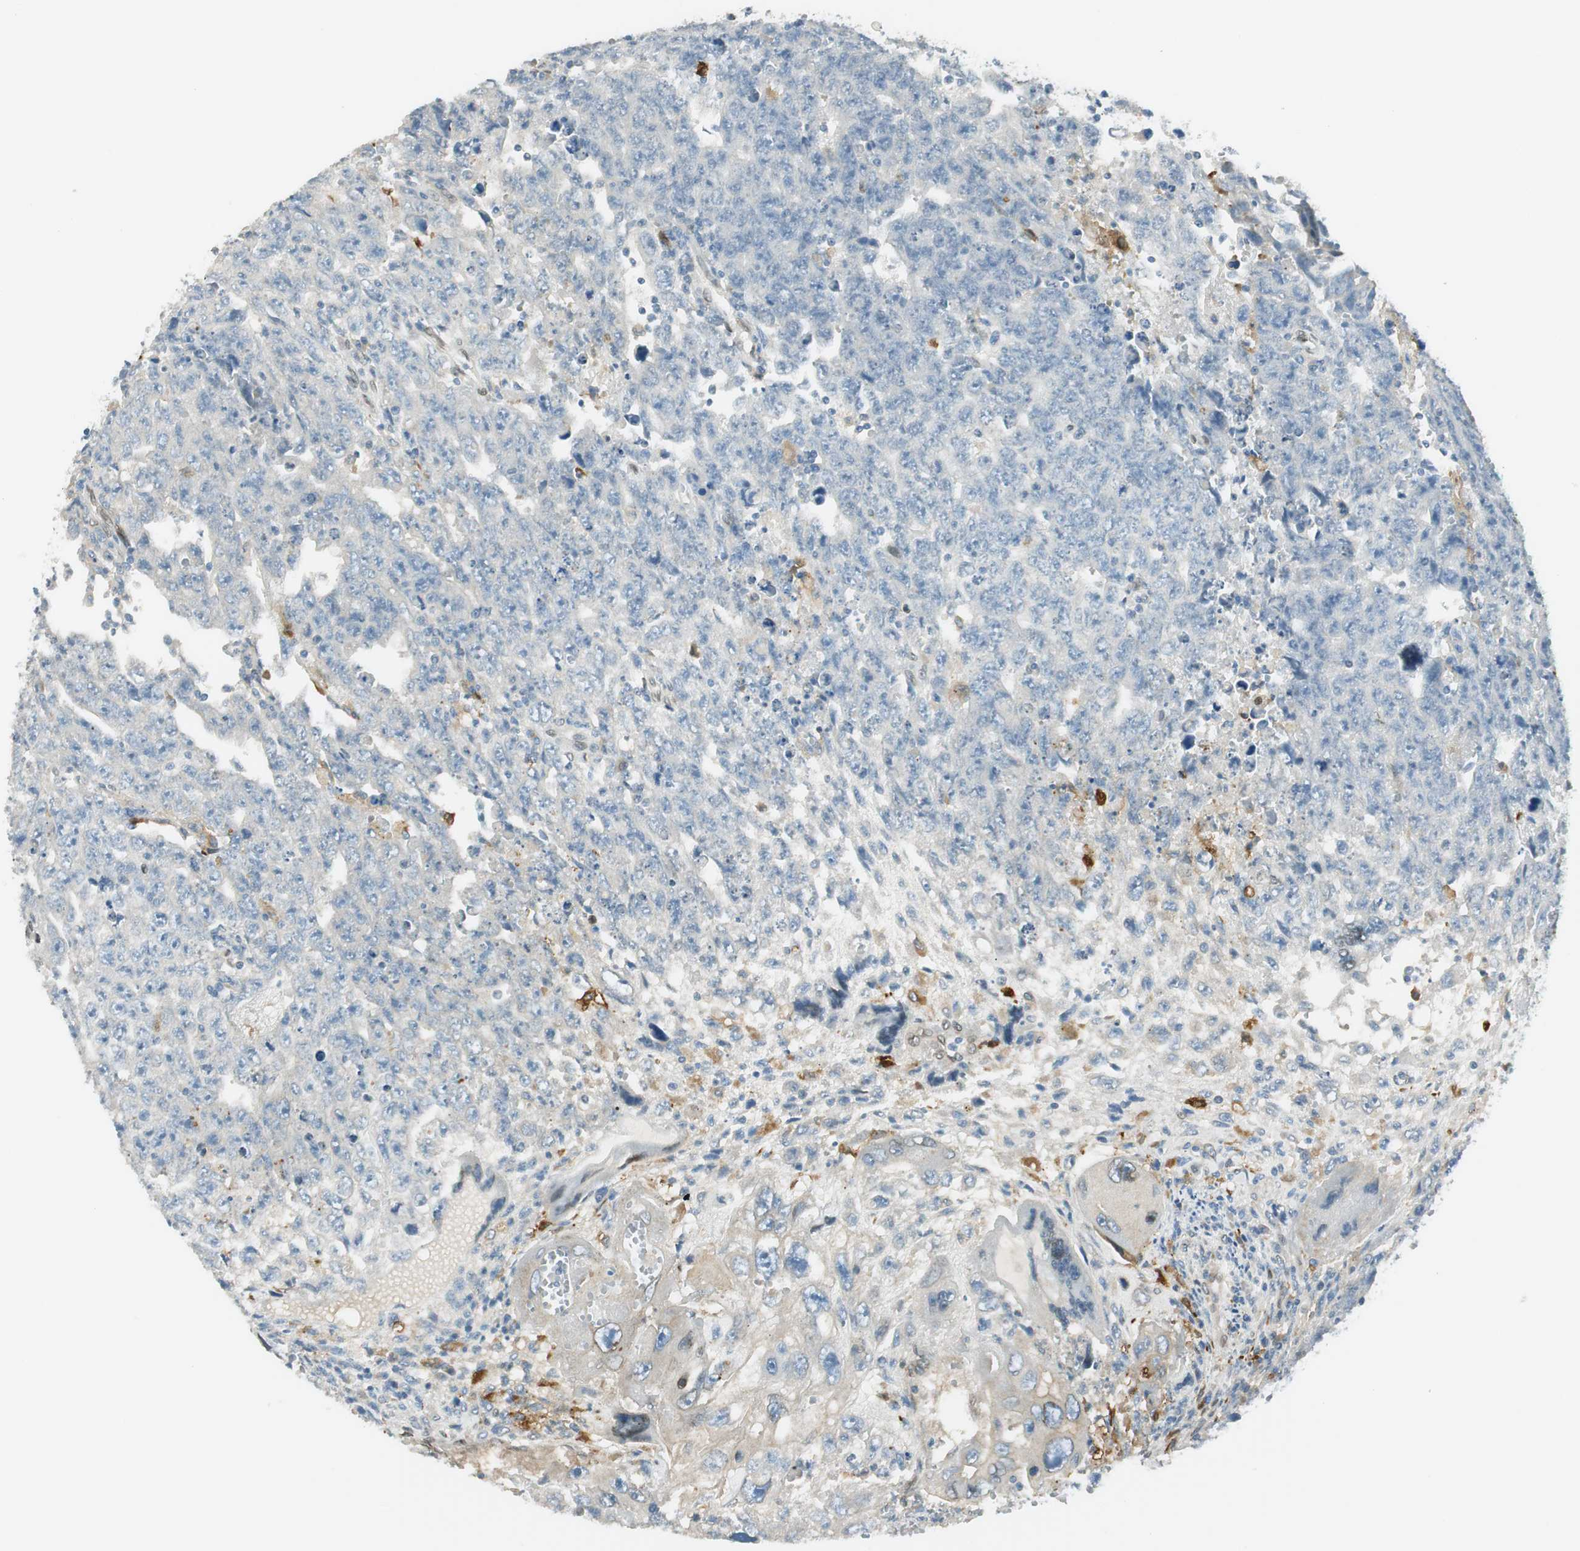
{"staining": {"intensity": "negative", "quantity": "none", "location": "none"}, "tissue": "testis cancer", "cell_type": "Tumor cells", "image_type": "cancer", "snomed": [{"axis": "morphology", "description": "Carcinoma, Embryonal, NOS"}, {"axis": "topography", "description": "Testis"}], "caption": "An image of human embryonal carcinoma (testis) is negative for staining in tumor cells.", "gene": "TMEM260", "patient": {"sex": "male", "age": 28}}